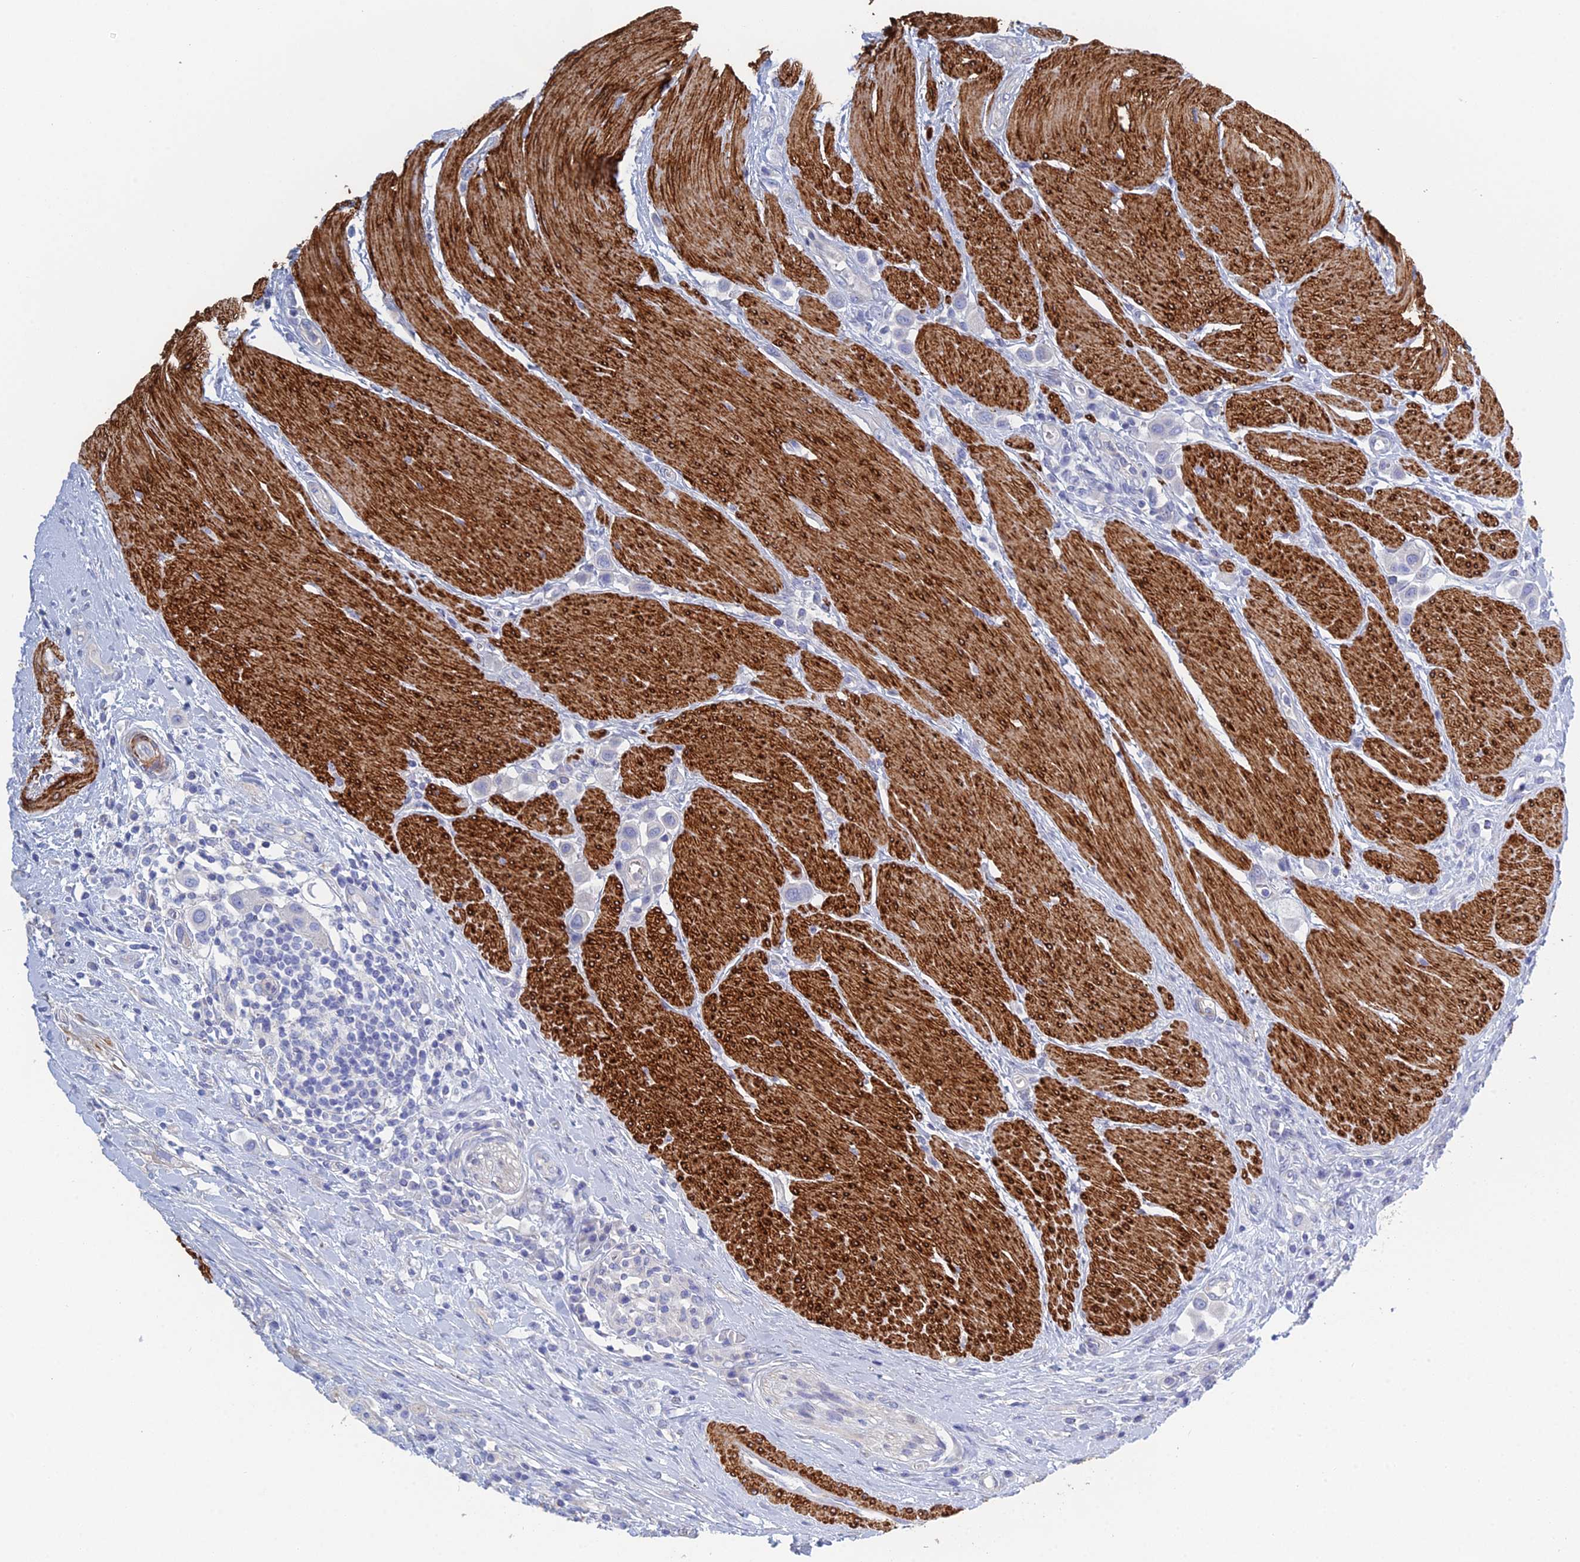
{"staining": {"intensity": "negative", "quantity": "none", "location": "none"}, "tissue": "urothelial cancer", "cell_type": "Tumor cells", "image_type": "cancer", "snomed": [{"axis": "morphology", "description": "Urothelial carcinoma, High grade"}, {"axis": "topography", "description": "Urinary bladder"}], "caption": "Urothelial carcinoma (high-grade) was stained to show a protein in brown. There is no significant staining in tumor cells. (DAB immunohistochemistry with hematoxylin counter stain).", "gene": "PCDHA8", "patient": {"sex": "male", "age": 50}}